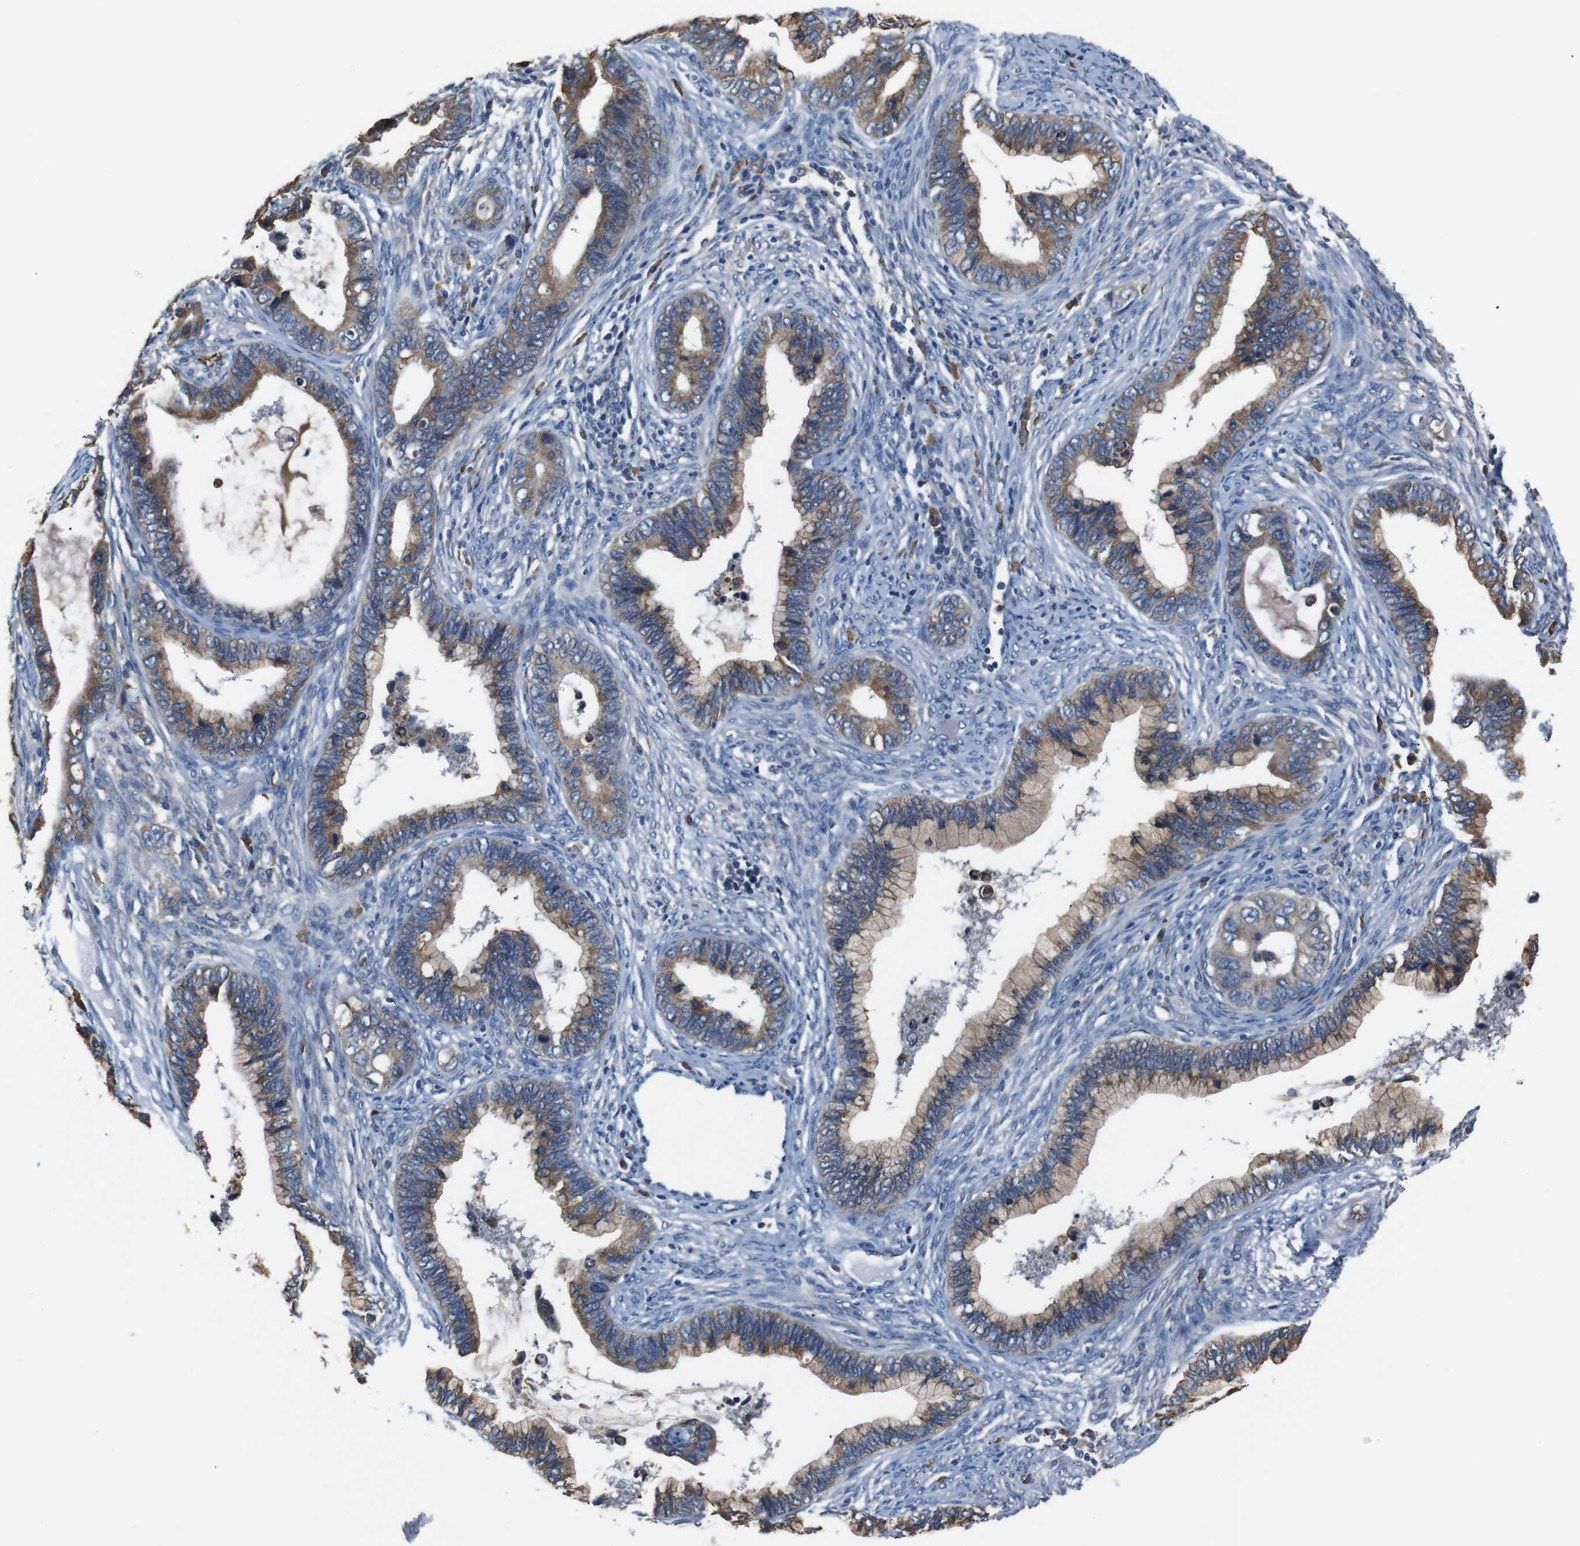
{"staining": {"intensity": "moderate", "quantity": ">75%", "location": "cytoplasmic/membranous"}, "tissue": "cervical cancer", "cell_type": "Tumor cells", "image_type": "cancer", "snomed": [{"axis": "morphology", "description": "Adenocarcinoma, NOS"}, {"axis": "topography", "description": "Cervix"}], "caption": "Immunohistochemistry (DAB (3,3'-diaminobenzidine)) staining of cervical cancer exhibits moderate cytoplasmic/membranous protein staining in about >75% of tumor cells.", "gene": "SIGMAR1", "patient": {"sex": "female", "age": 44}}